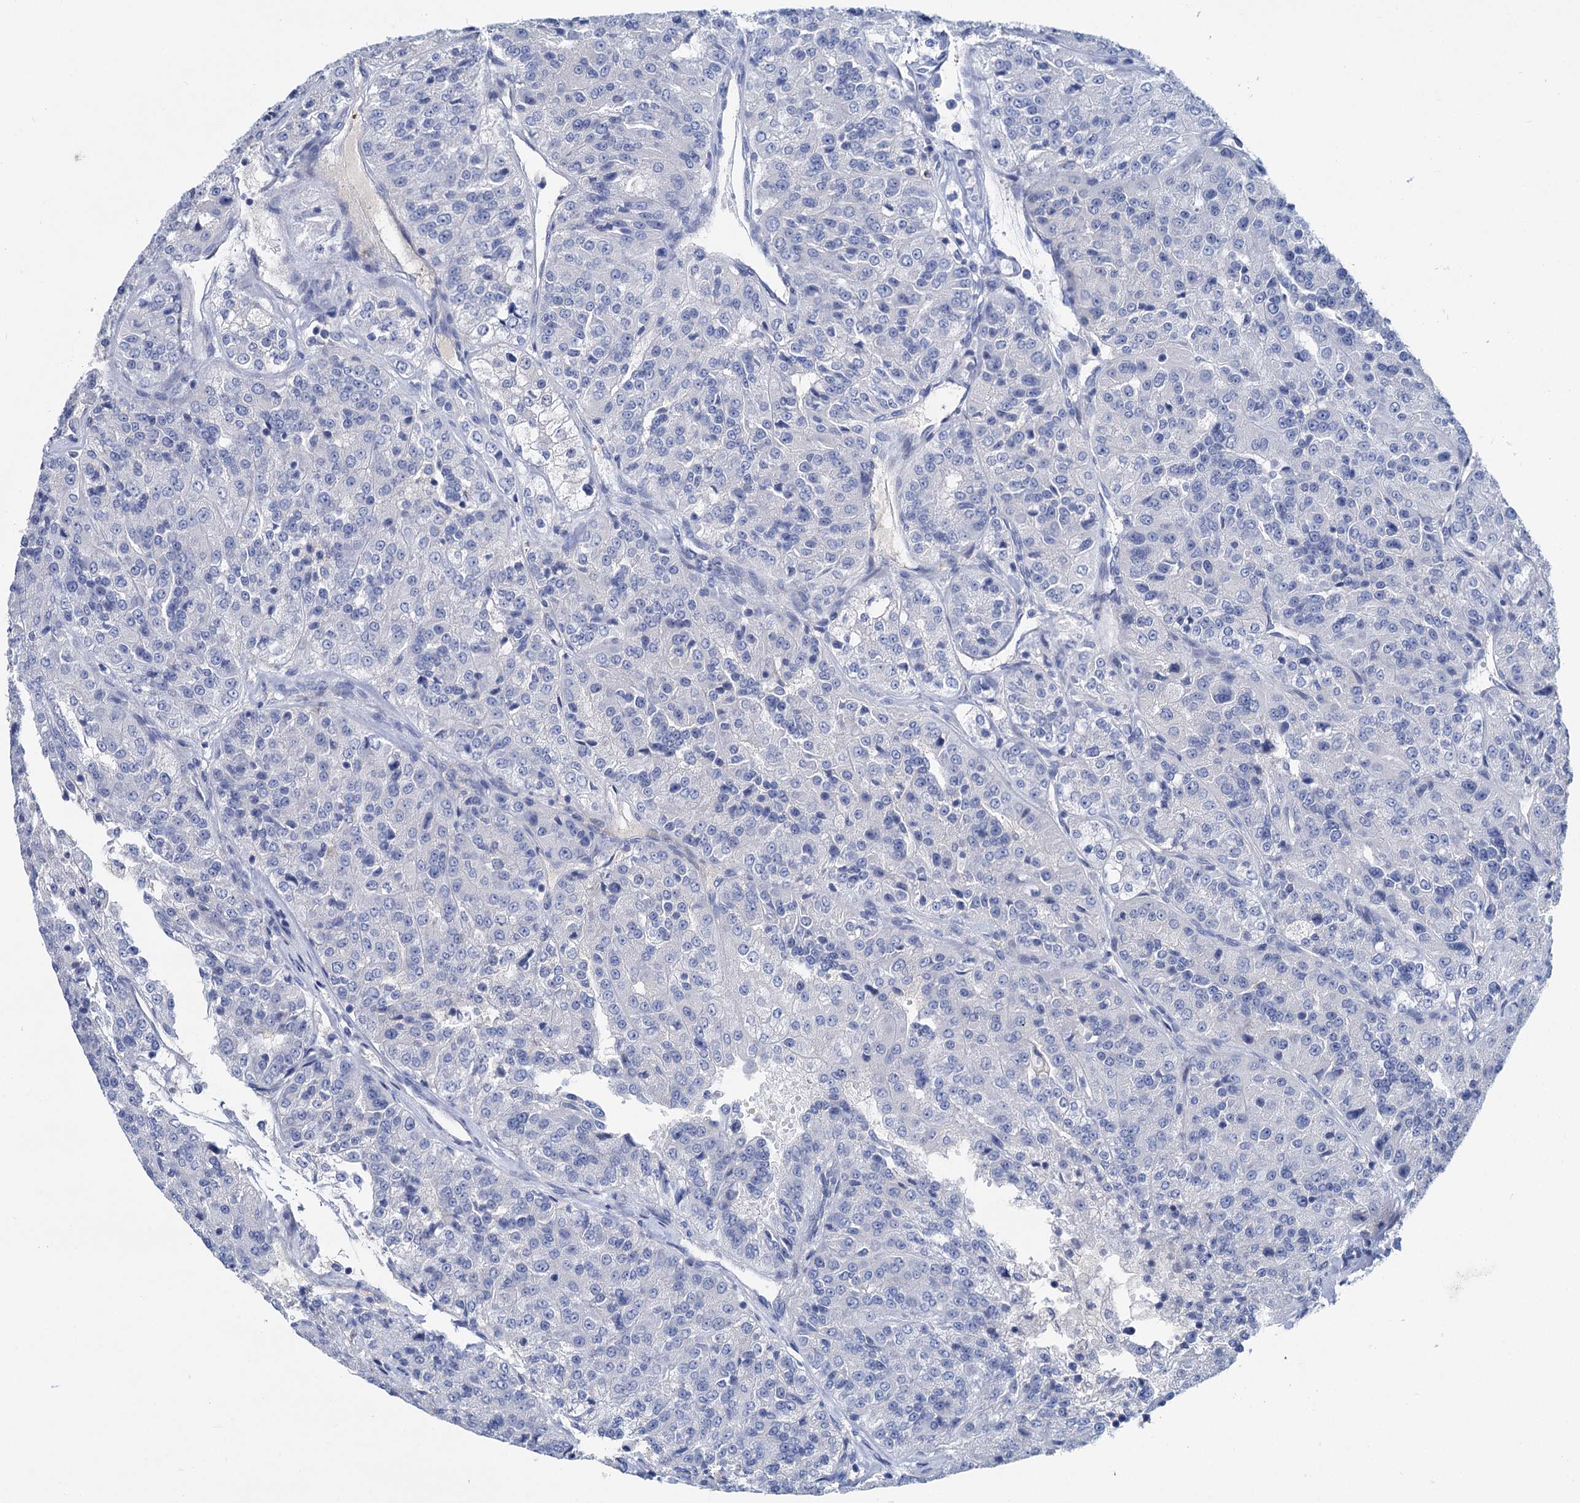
{"staining": {"intensity": "negative", "quantity": "none", "location": "none"}, "tissue": "renal cancer", "cell_type": "Tumor cells", "image_type": "cancer", "snomed": [{"axis": "morphology", "description": "Adenocarcinoma, NOS"}, {"axis": "topography", "description": "Kidney"}], "caption": "Renal adenocarcinoma was stained to show a protein in brown. There is no significant expression in tumor cells.", "gene": "CHDH", "patient": {"sex": "female", "age": 63}}